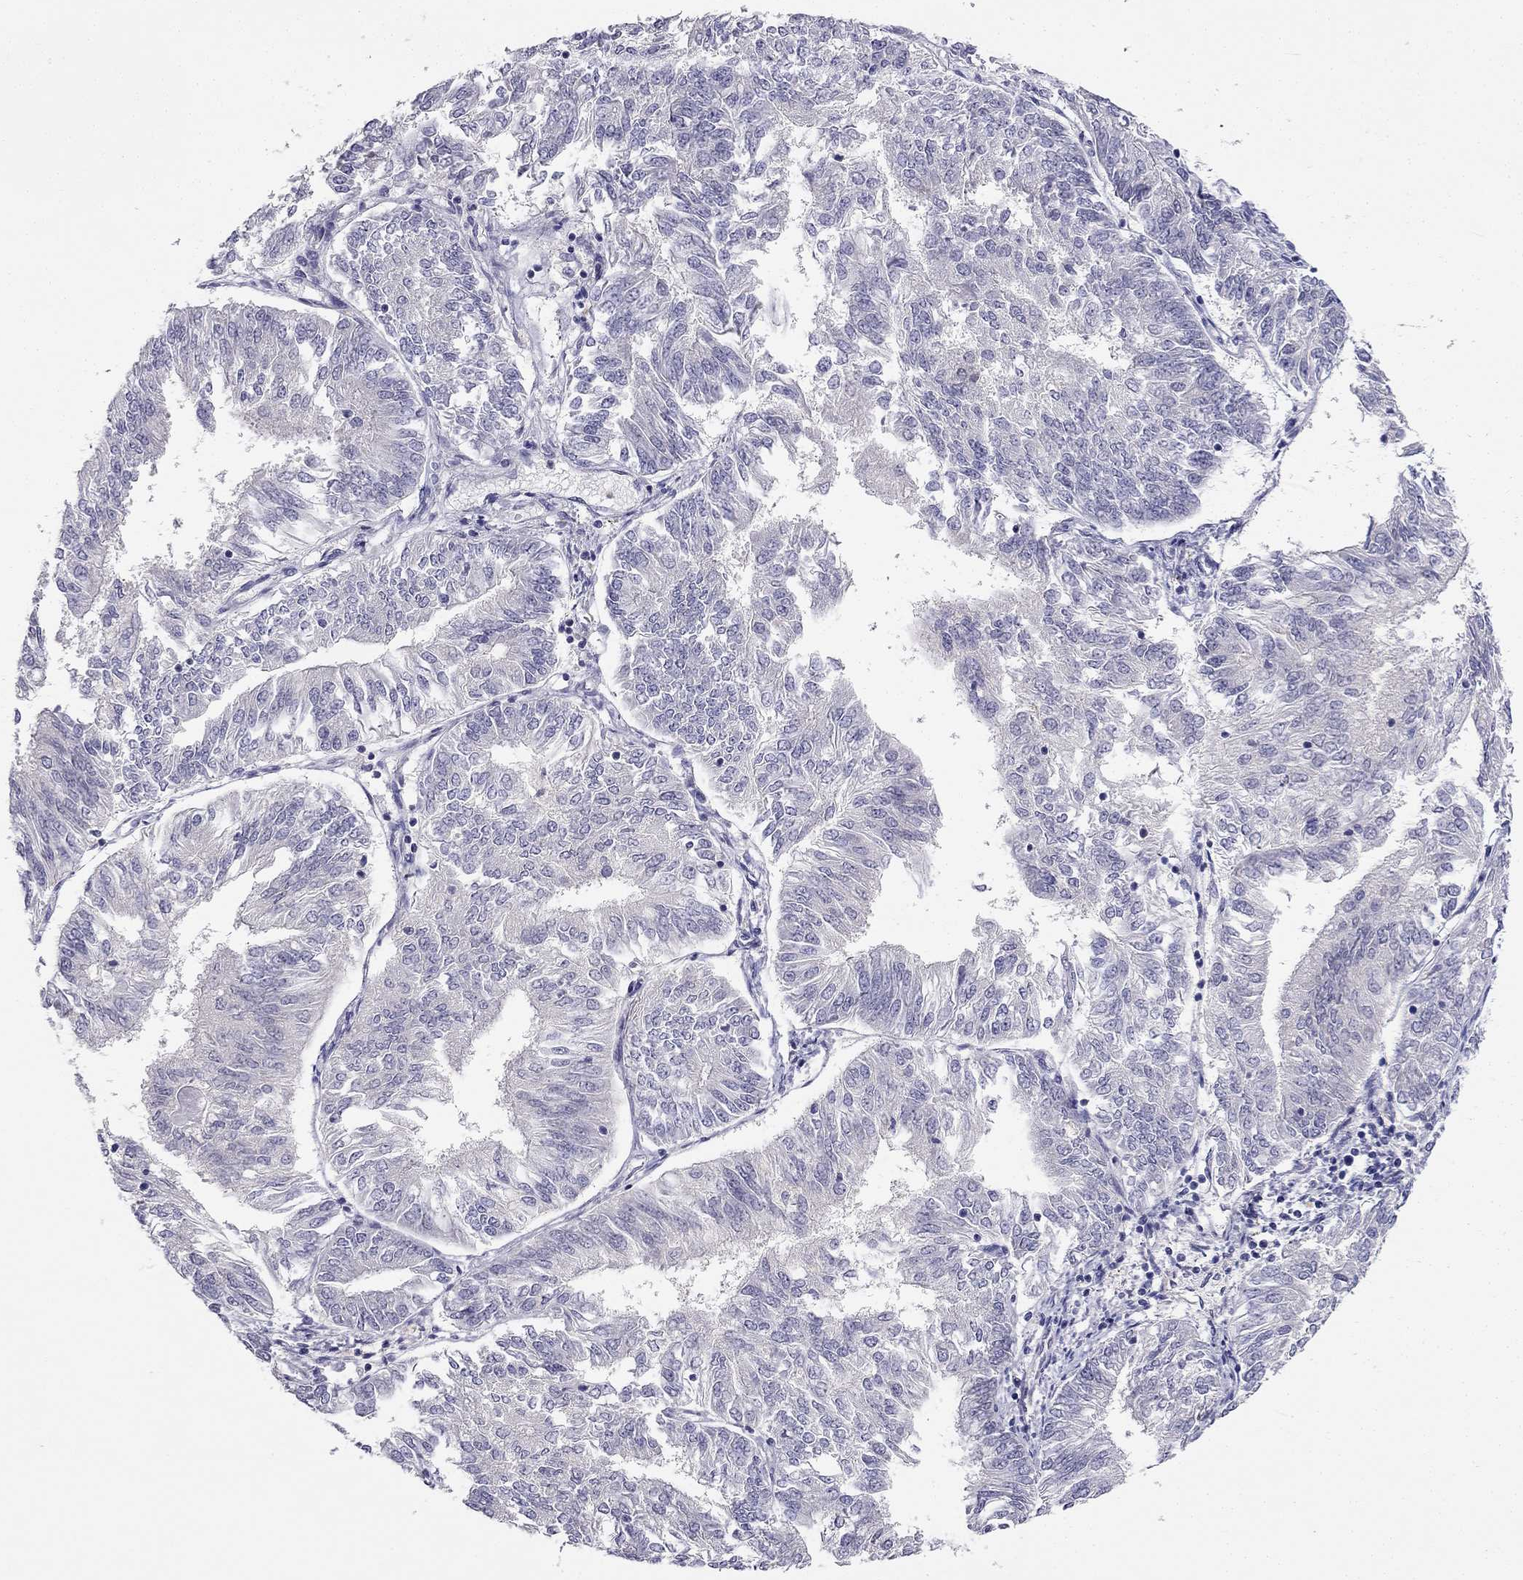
{"staining": {"intensity": "negative", "quantity": "none", "location": "none"}, "tissue": "endometrial cancer", "cell_type": "Tumor cells", "image_type": "cancer", "snomed": [{"axis": "morphology", "description": "Adenocarcinoma, NOS"}, {"axis": "topography", "description": "Endometrium"}], "caption": "Immunohistochemical staining of human endometrial adenocarcinoma shows no significant positivity in tumor cells.", "gene": "C16orf89", "patient": {"sex": "female", "age": 58}}